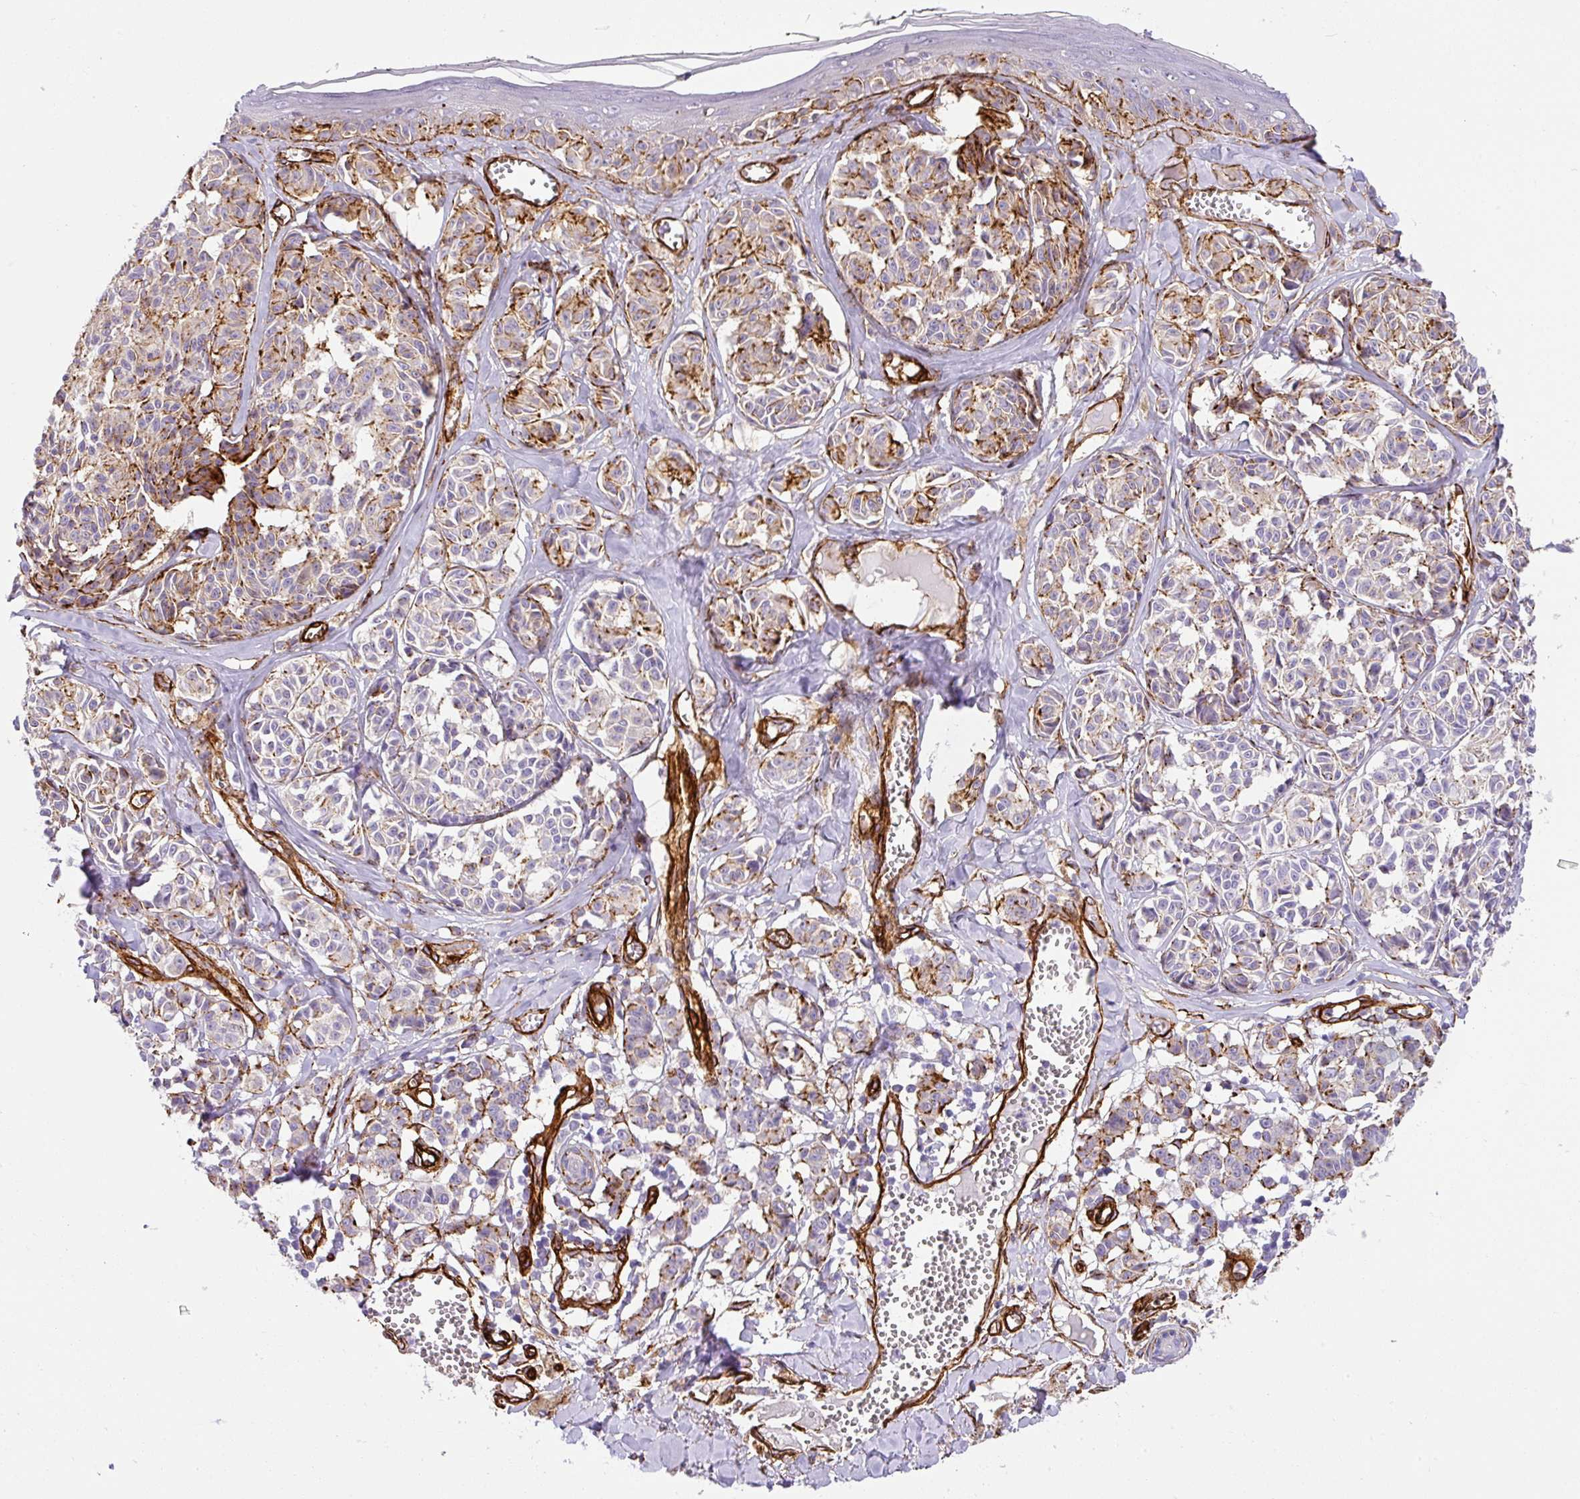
{"staining": {"intensity": "moderate", "quantity": "25%-75%", "location": "cytoplasmic/membranous"}, "tissue": "melanoma", "cell_type": "Tumor cells", "image_type": "cancer", "snomed": [{"axis": "morphology", "description": "Malignant melanoma, NOS"}, {"axis": "topography", "description": "Skin"}], "caption": "Moderate cytoplasmic/membranous staining is seen in approximately 25%-75% of tumor cells in malignant melanoma.", "gene": "SLC25A17", "patient": {"sex": "female", "age": 43}}